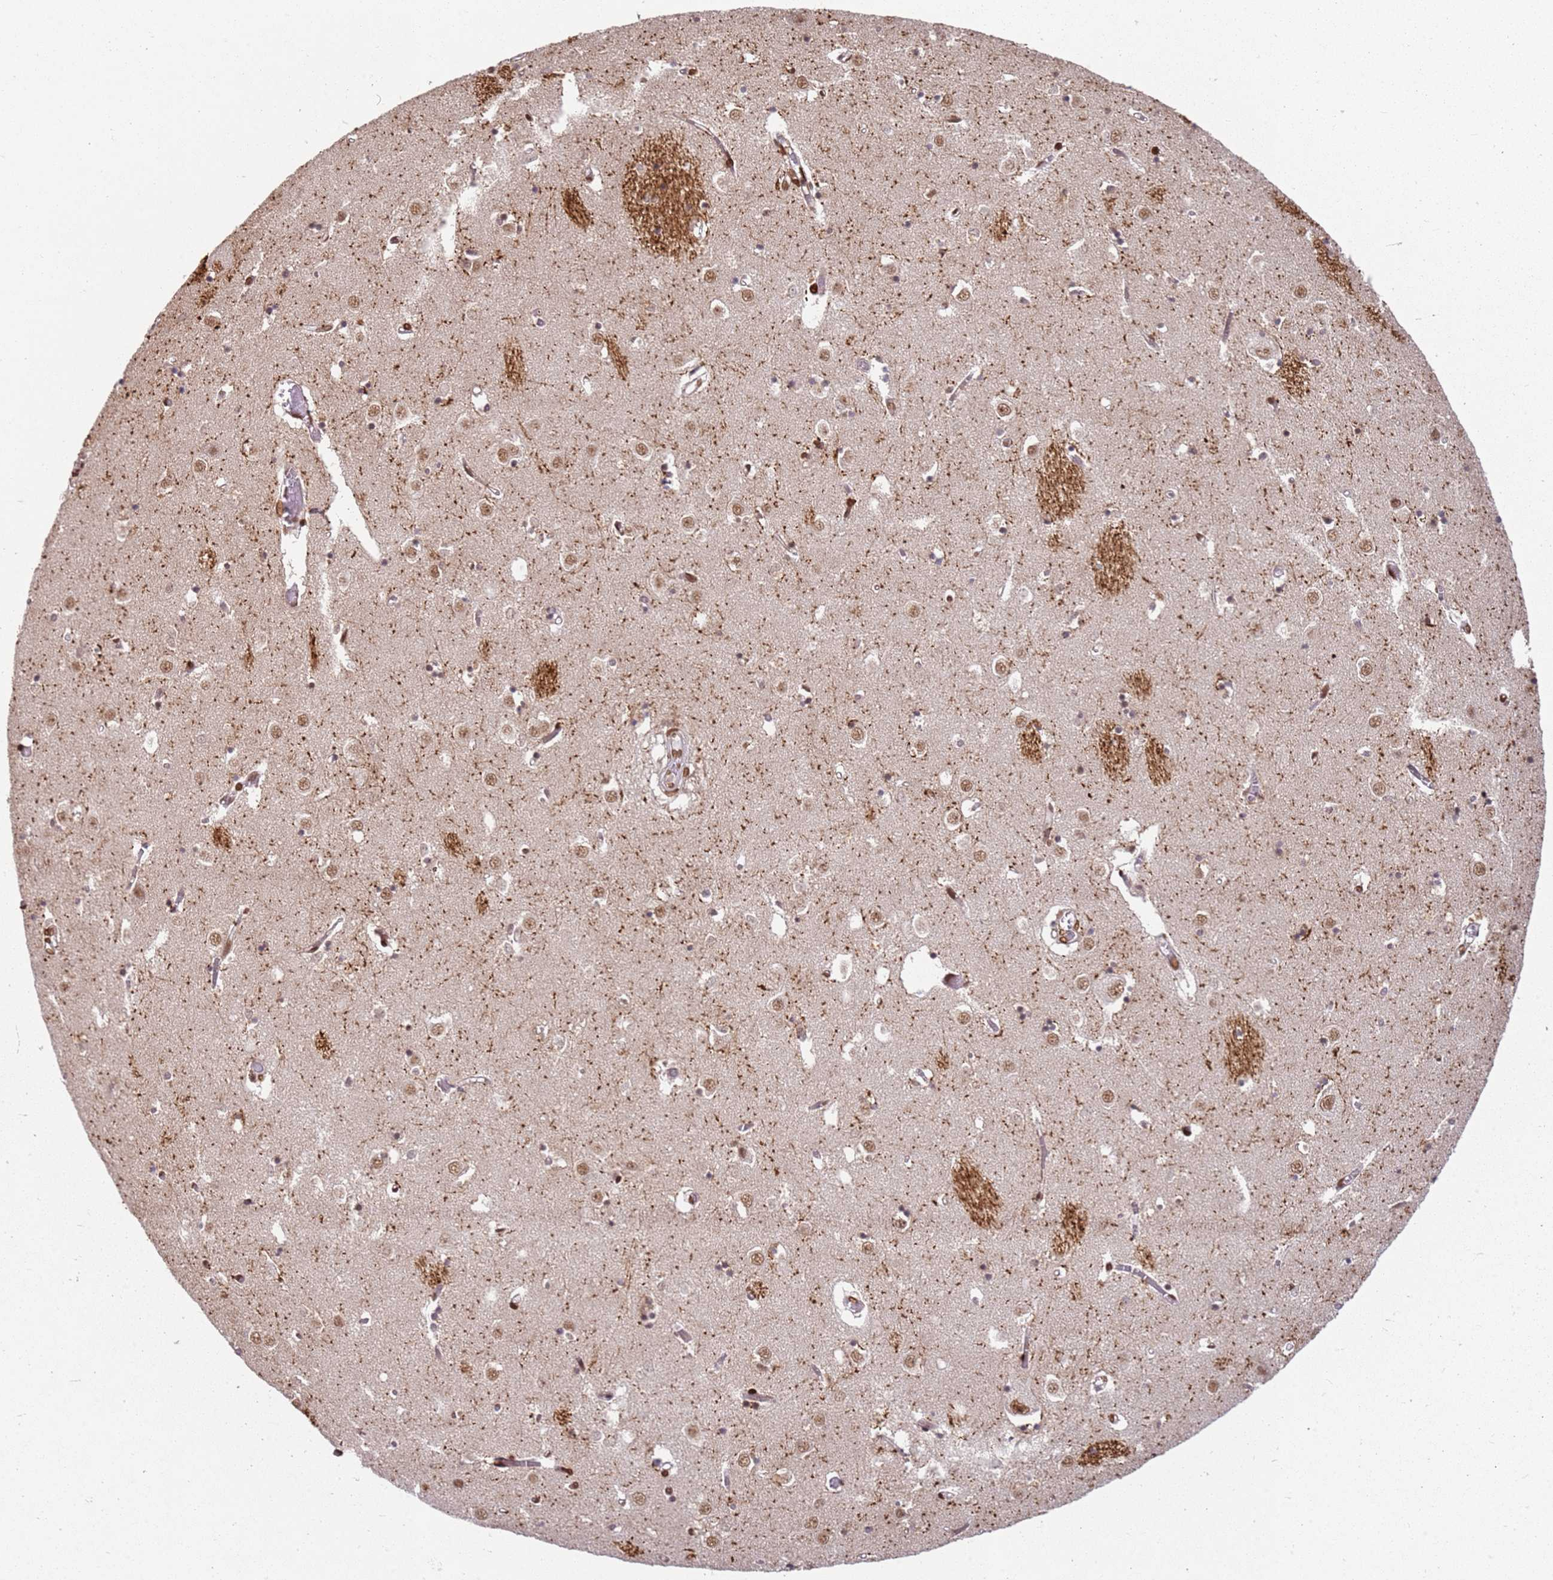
{"staining": {"intensity": "moderate", "quantity": "<25%", "location": "nuclear"}, "tissue": "caudate", "cell_type": "Glial cells", "image_type": "normal", "snomed": [{"axis": "morphology", "description": "Normal tissue, NOS"}, {"axis": "topography", "description": "Lateral ventricle wall"}], "caption": "Benign caudate was stained to show a protein in brown. There is low levels of moderate nuclear staining in about <25% of glial cells.", "gene": "TENT4A", "patient": {"sex": "male", "age": 70}}